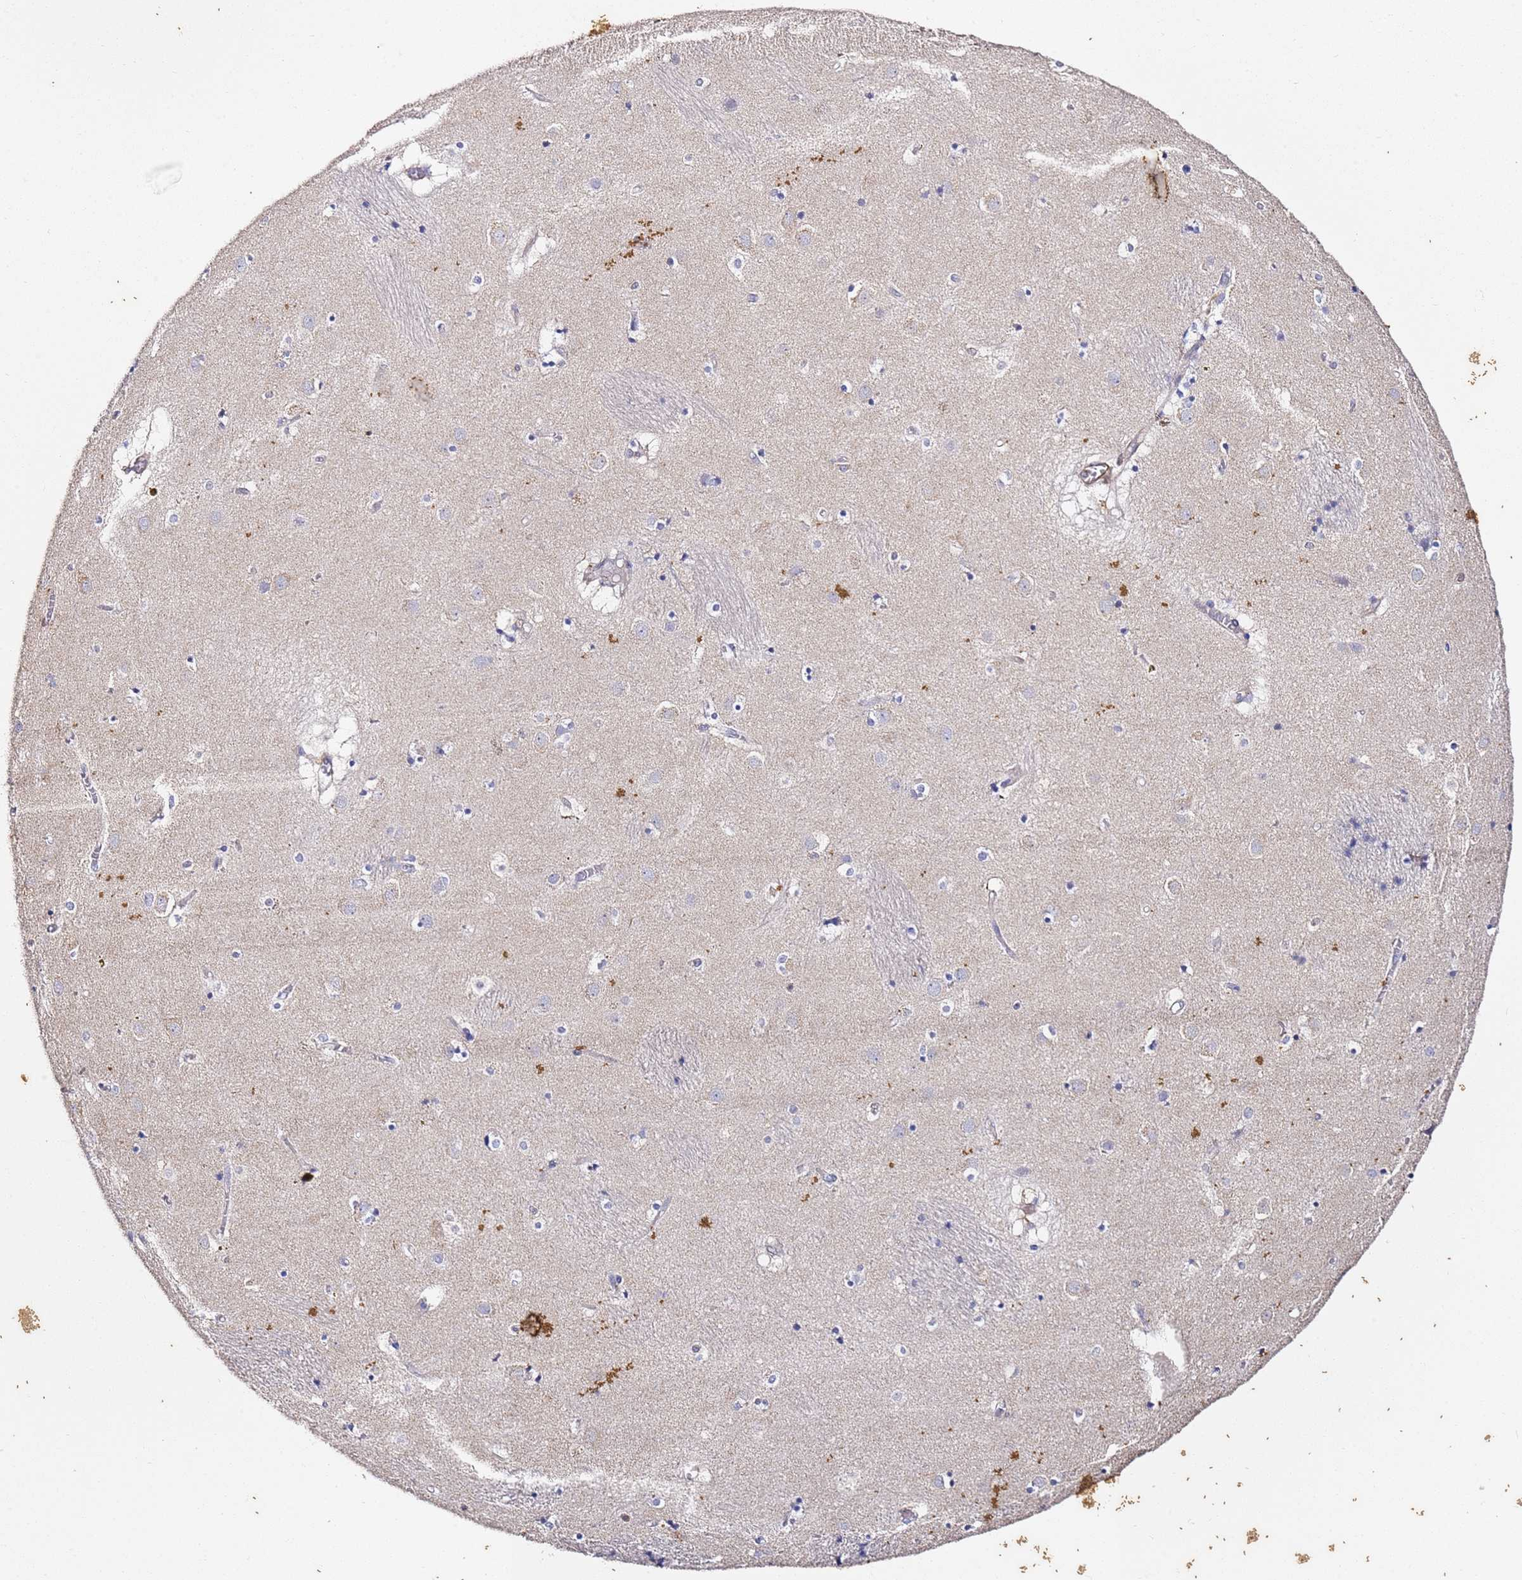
{"staining": {"intensity": "negative", "quantity": "none", "location": "none"}, "tissue": "caudate", "cell_type": "Glial cells", "image_type": "normal", "snomed": [{"axis": "morphology", "description": "Normal tissue, NOS"}, {"axis": "topography", "description": "Lateral ventricle wall"}], "caption": "The photomicrograph shows no significant positivity in glial cells of caudate.", "gene": "ZNF671", "patient": {"sex": "male", "age": 70}}